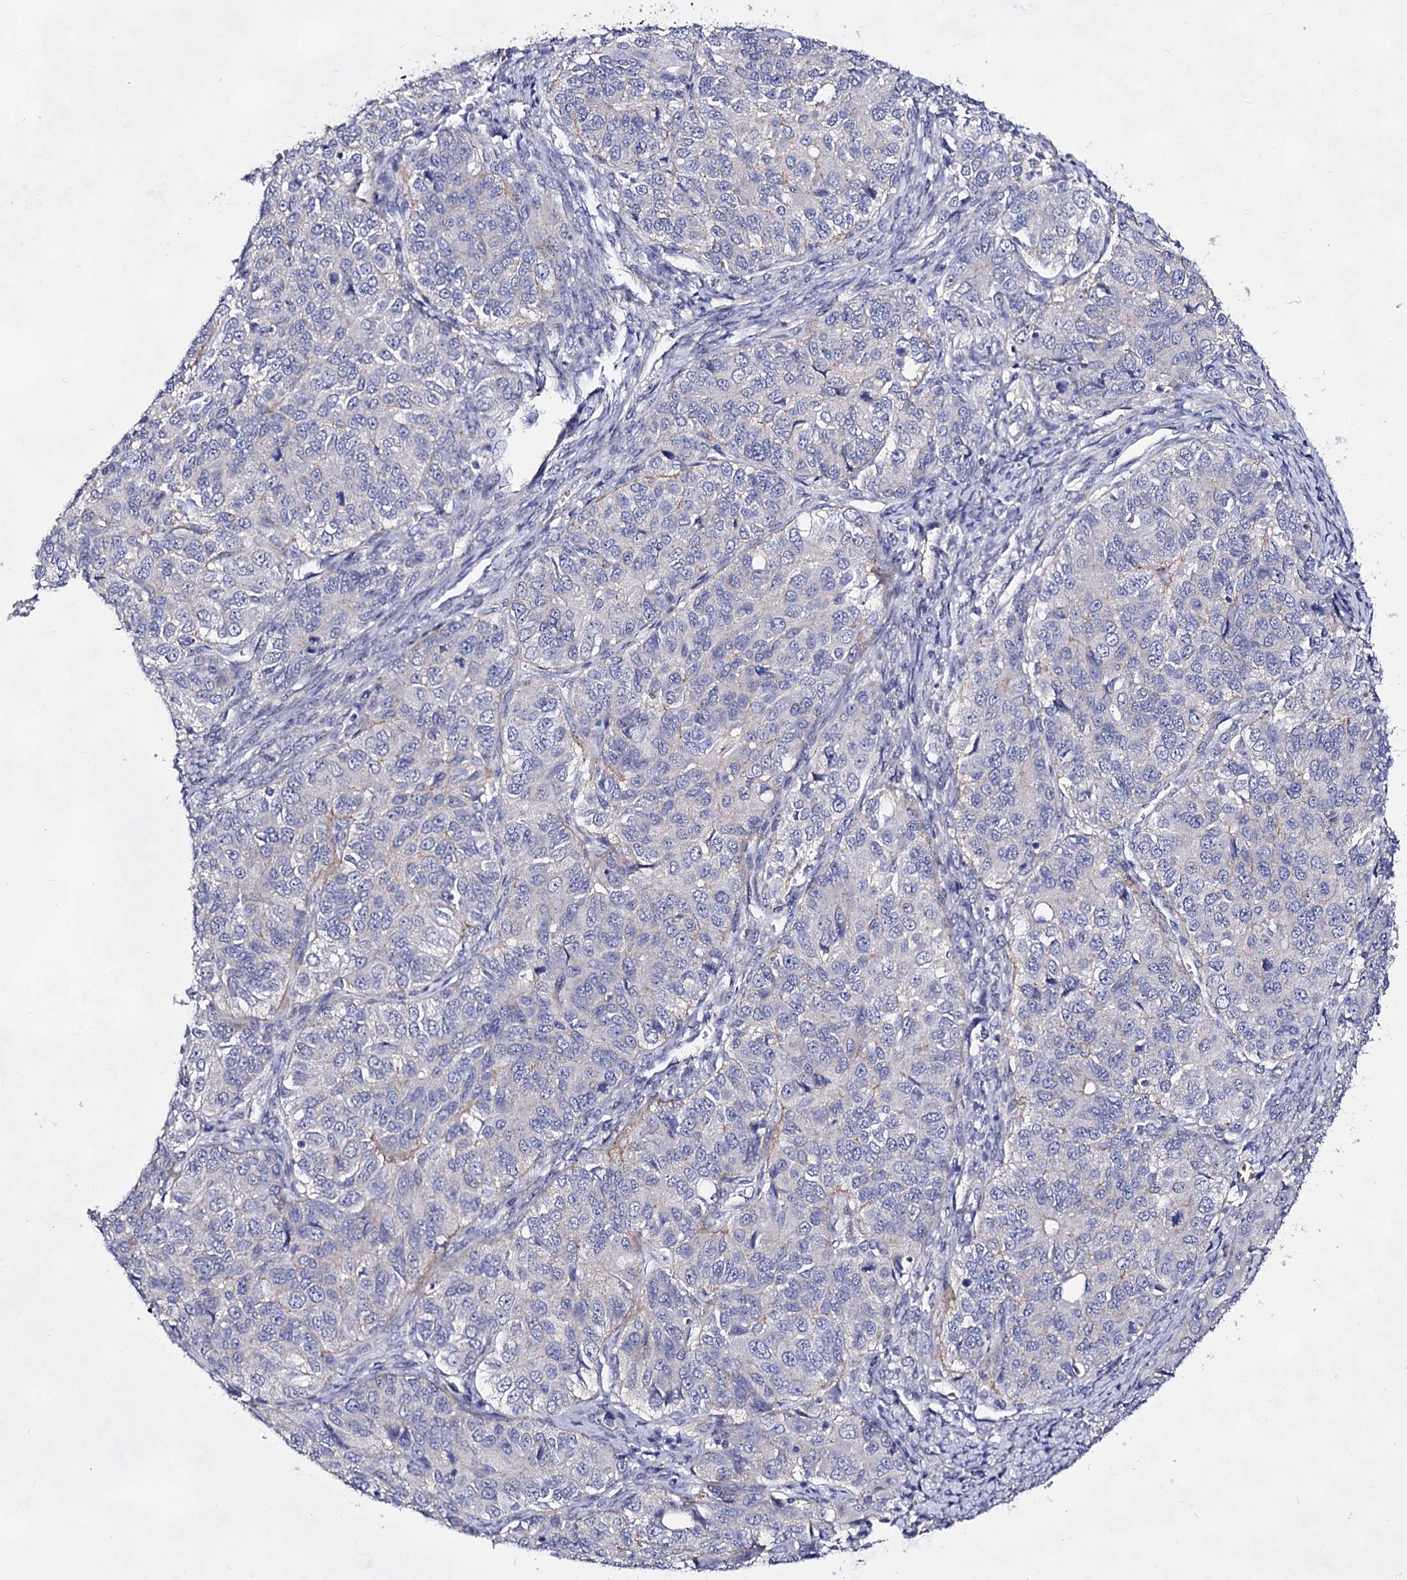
{"staining": {"intensity": "negative", "quantity": "none", "location": "none"}, "tissue": "ovarian cancer", "cell_type": "Tumor cells", "image_type": "cancer", "snomed": [{"axis": "morphology", "description": "Carcinoma, endometroid"}, {"axis": "topography", "description": "Ovary"}], "caption": "Tumor cells are negative for brown protein staining in ovarian endometroid carcinoma. (DAB (3,3'-diaminobenzidine) IHC visualized using brightfield microscopy, high magnification).", "gene": "PLIN1", "patient": {"sex": "female", "age": 51}}